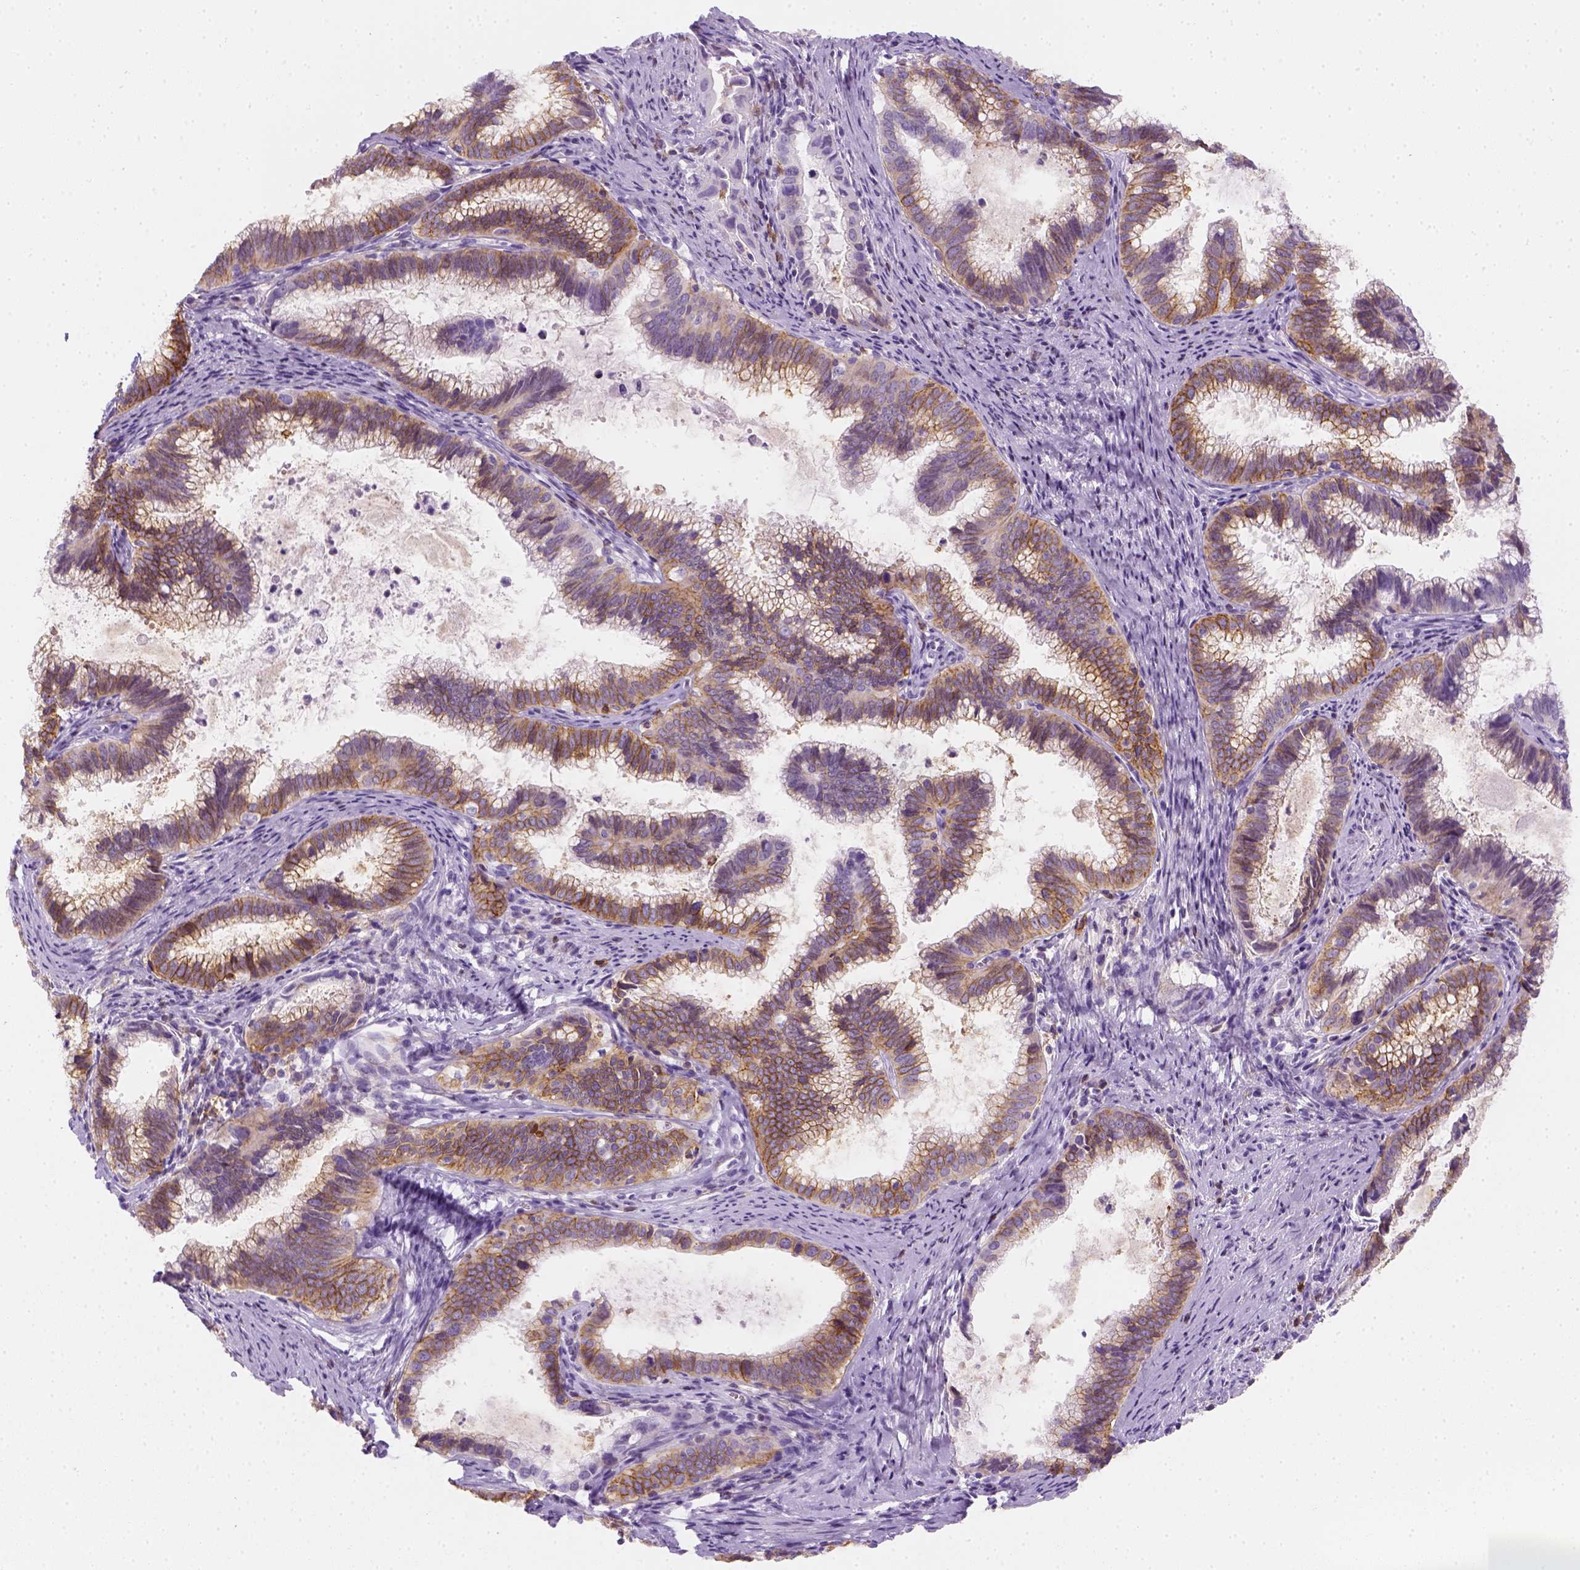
{"staining": {"intensity": "moderate", "quantity": "25%-75%", "location": "cytoplasmic/membranous"}, "tissue": "cervical cancer", "cell_type": "Tumor cells", "image_type": "cancer", "snomed": [{"axis": "morphology", "description": "Adenocarcinoma, NOS"}, {"axis": "topography", "description": "Cervix"}], "caption": "Immunohistochemical staining of cervical cancer shows medium levels of moderate cytoplasmic/membranous protein expression in about 25%-75% of tumor cells.", "gene": "AQP3", "patient": {"sex": "female", "age": 61}}